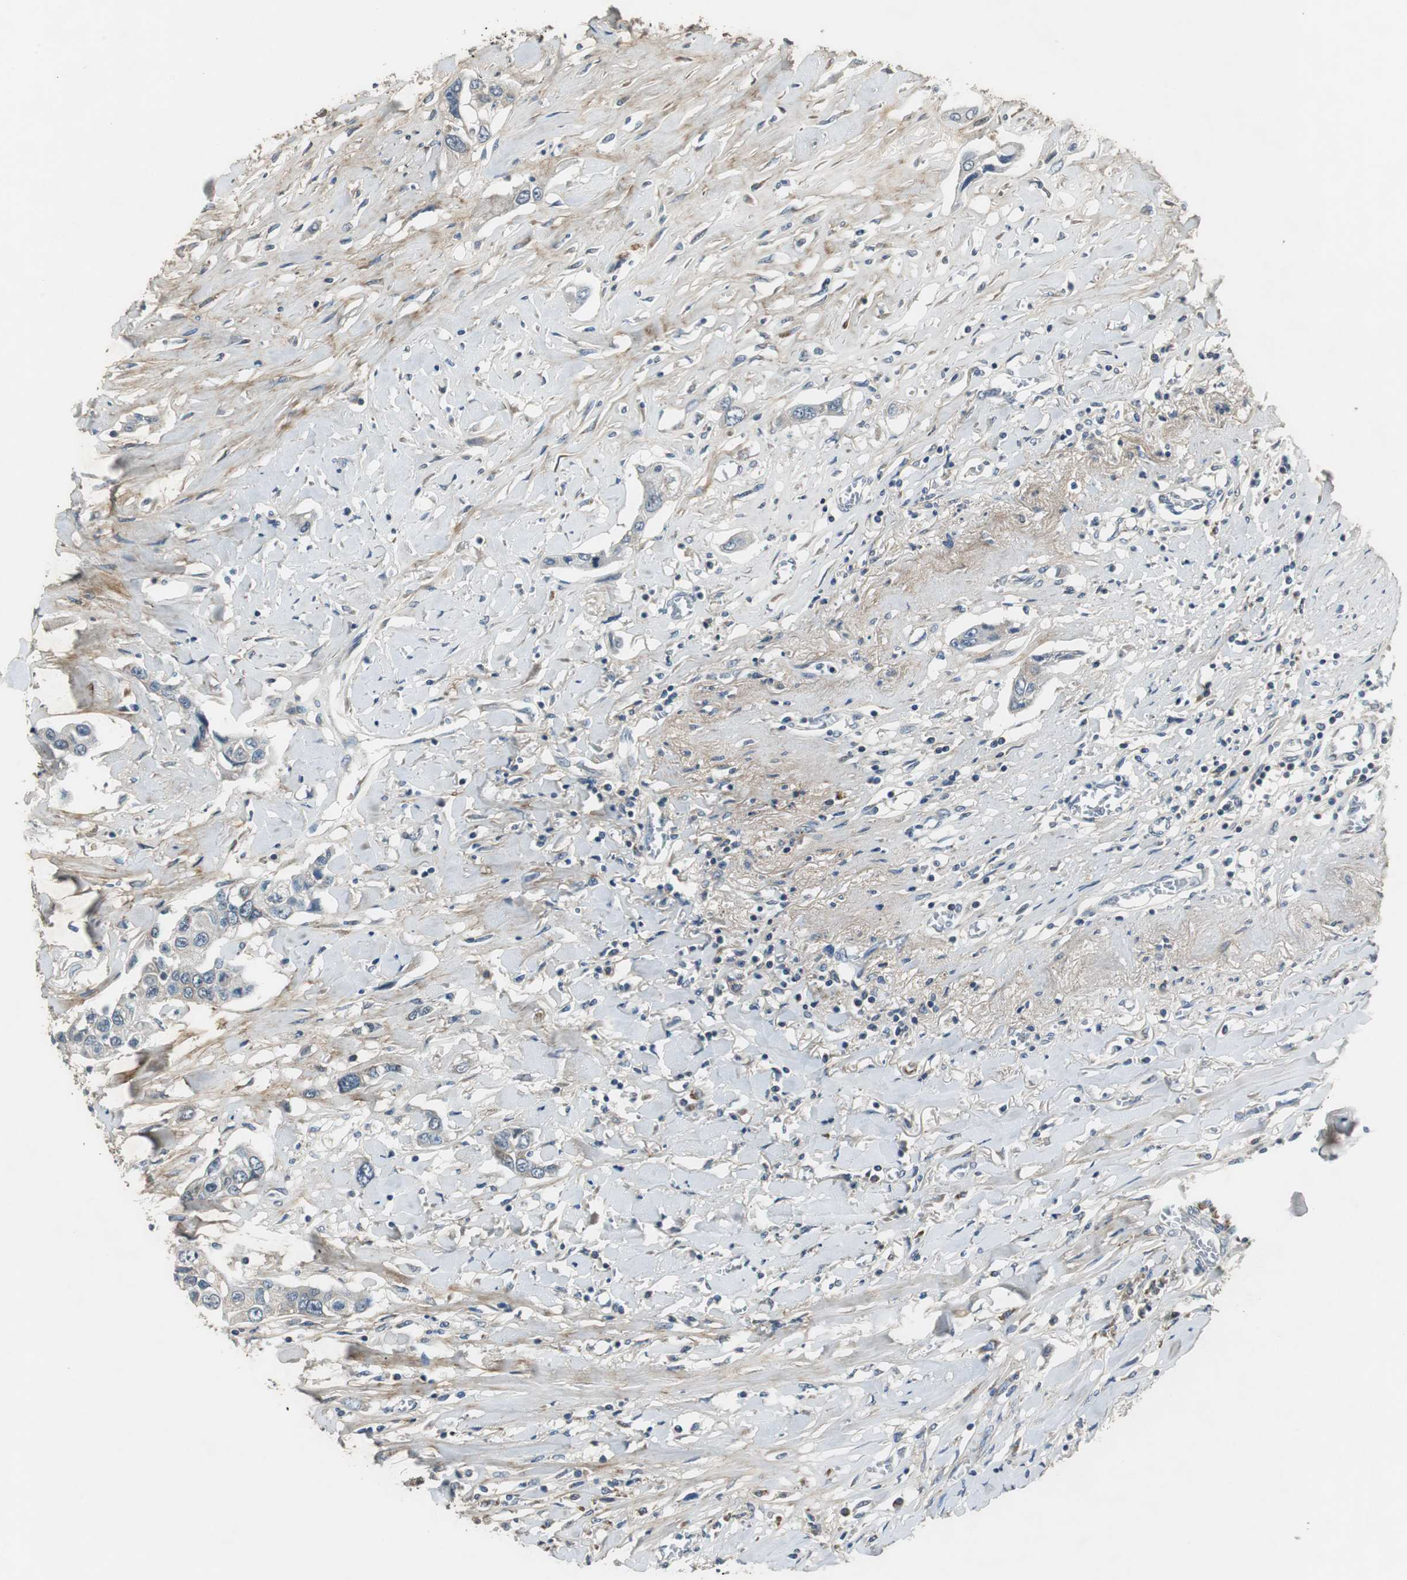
{"staining": {"intensity": "weak", "quantity": "<25%", "location": "cytoplasmic/membranous"}, "tissue": "lung cancer", "cell_type": "Tumor cells", "image_type": "cancer", "snomed": [{"axis": "morphology", "description": "Squamous cell carcinoma, NOS"}, {"axis": "topography", "description": "Lung"}], "caption": "The photomicrograph reveals no significant positivity in tumor cells of lung cancer.", "gene": "MSTO1", "patient": {"sex": "male", "age": 71}}